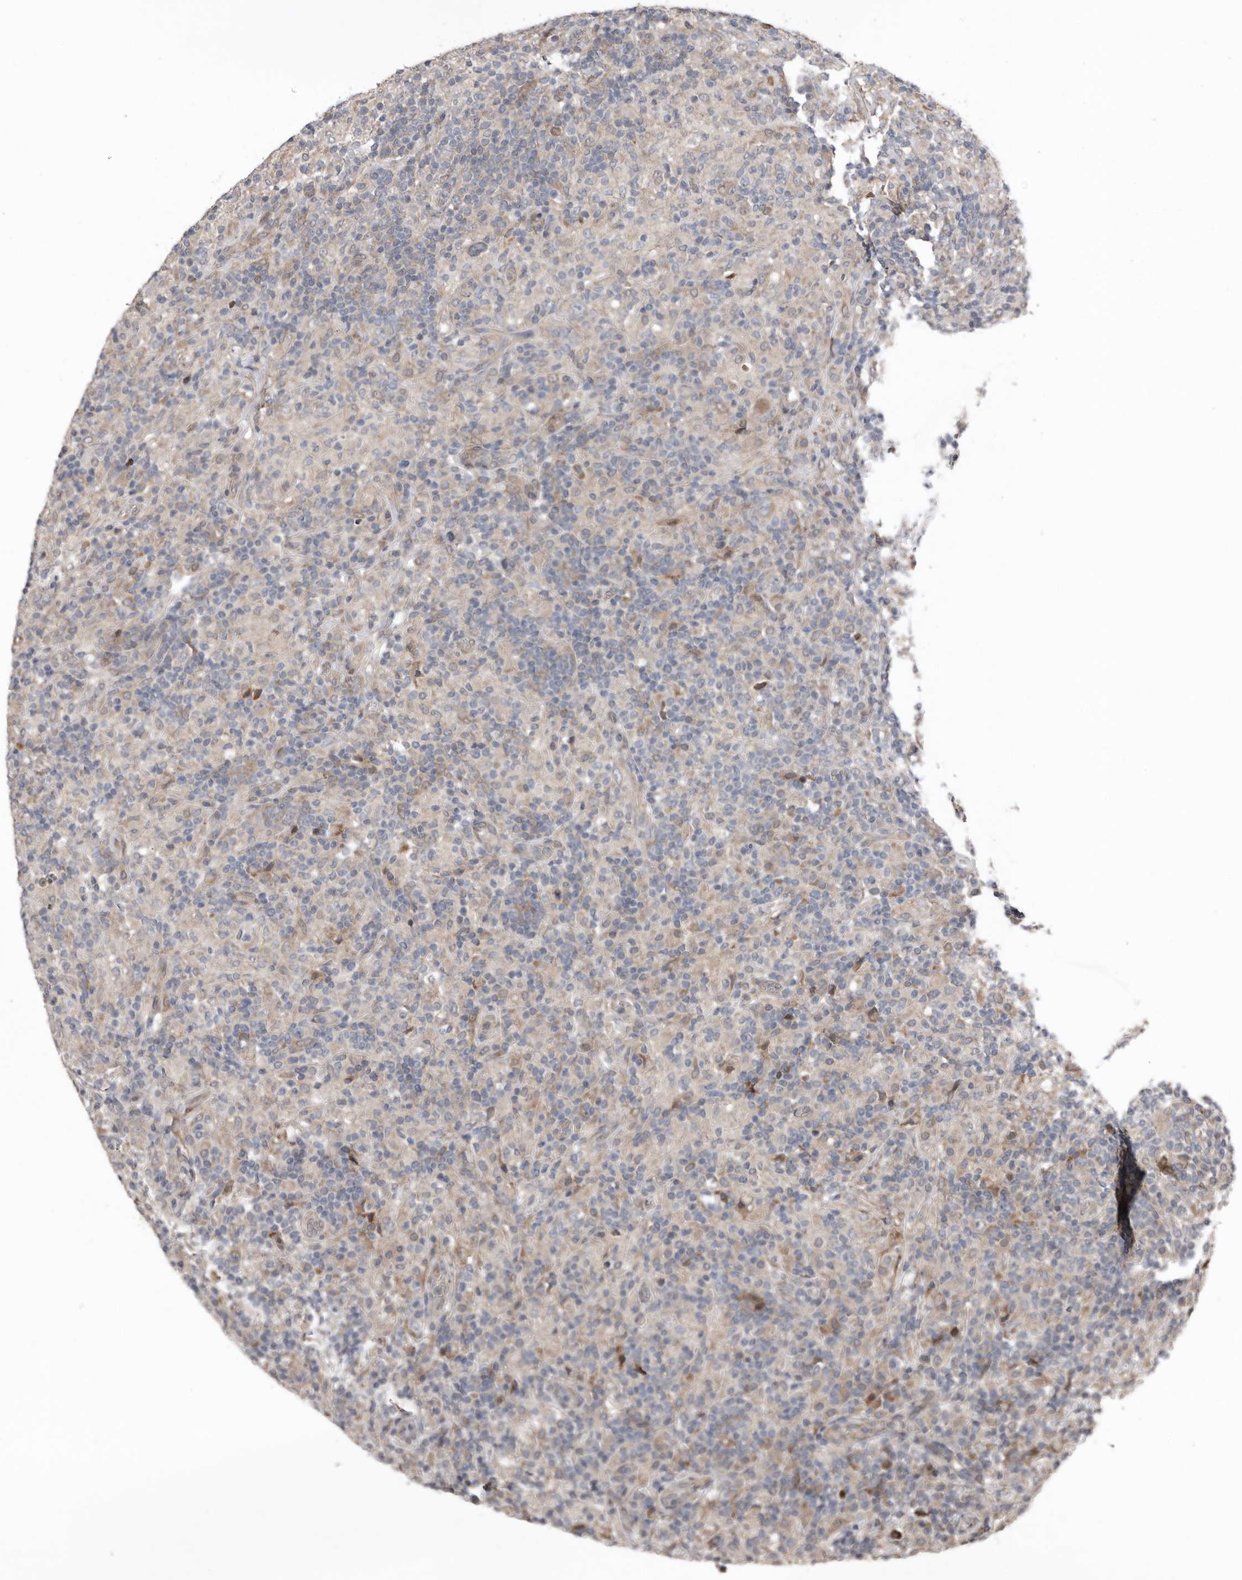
{"staining": {"intensity": "weak", "quantity": "25%-75%", "location": "cytoplasmic/membranous"}, "tissue": "lymphoma", "cell_type": "Tumor cells", "image_type": "cancer", "snomed": [{"axis": "morphology", "description": "Hodgkin's disease, NOS"}, {"axis": "topography", "description": "Lymph node"}], "caption": "This is an image of IHC staining of Hodgkin's disease, which shows weak expression in the cytoplasmic/membranous of tumor cells.", "gene": "CHML", "patient": {"sex": "male", "age": 70}}